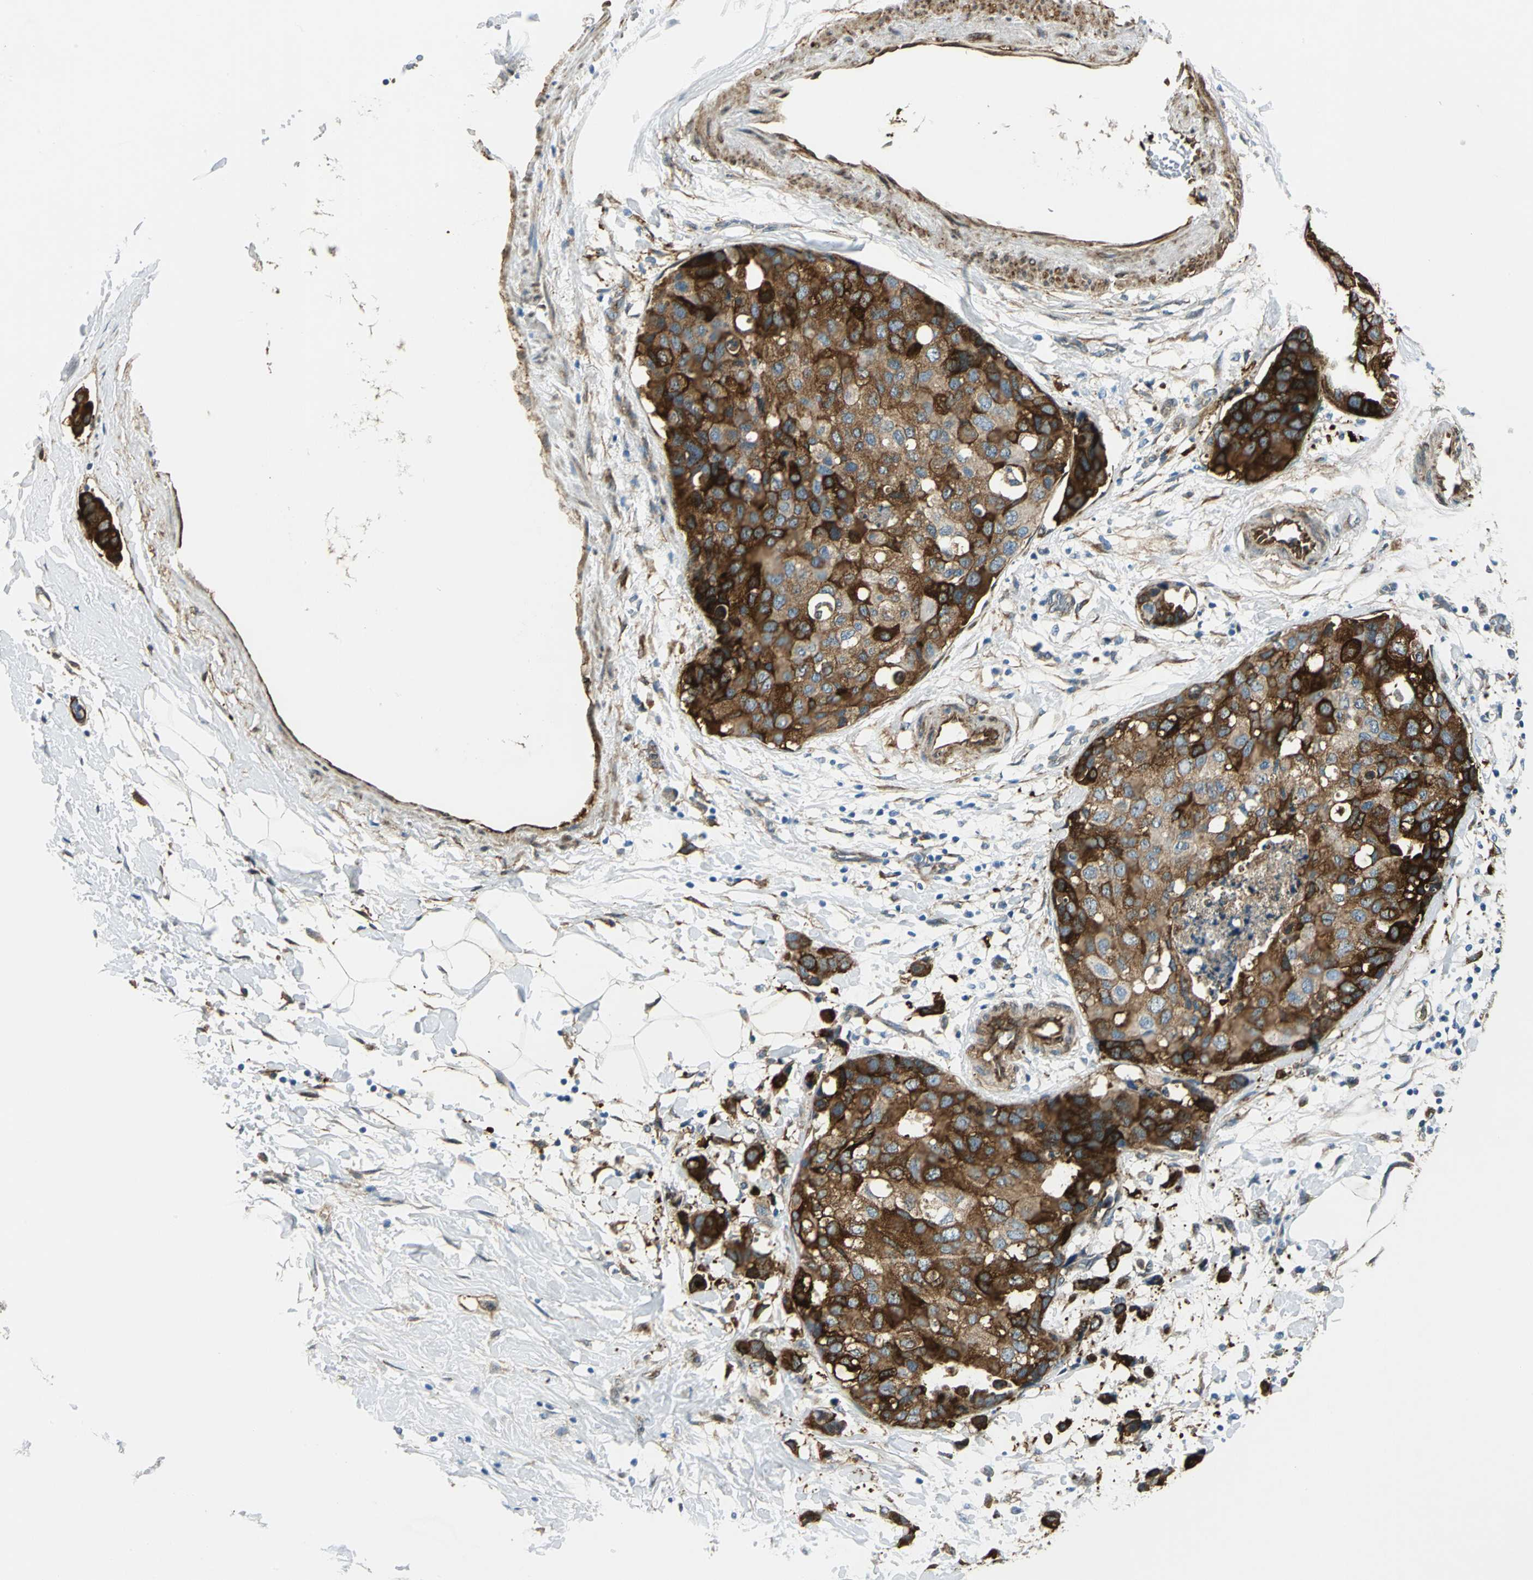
{"staining": {"intensity": "strong", "quantity": ">75%", "location": "cytoplasmic/membranous"}, "tissue": "breast cancer", "cell_type": "Tumor cells", "image_type": "cancer", "snomed": [{"axis": "morphology", "description": "Normal tissue, NOS"}, {"axis": "morphology", "description": "Duct carcinoma"}, {"axis": "topography", "description": "Breast"}], "caption": "The photomicrograph demonstrates a brown stain indicating the presence of a protein in the cytoplasmic/membranous of tumor cells in infiltrating ductal carcinoma (breast).", "gene": "HSPB1", "patient": {"sex": "female", "age": 50}}